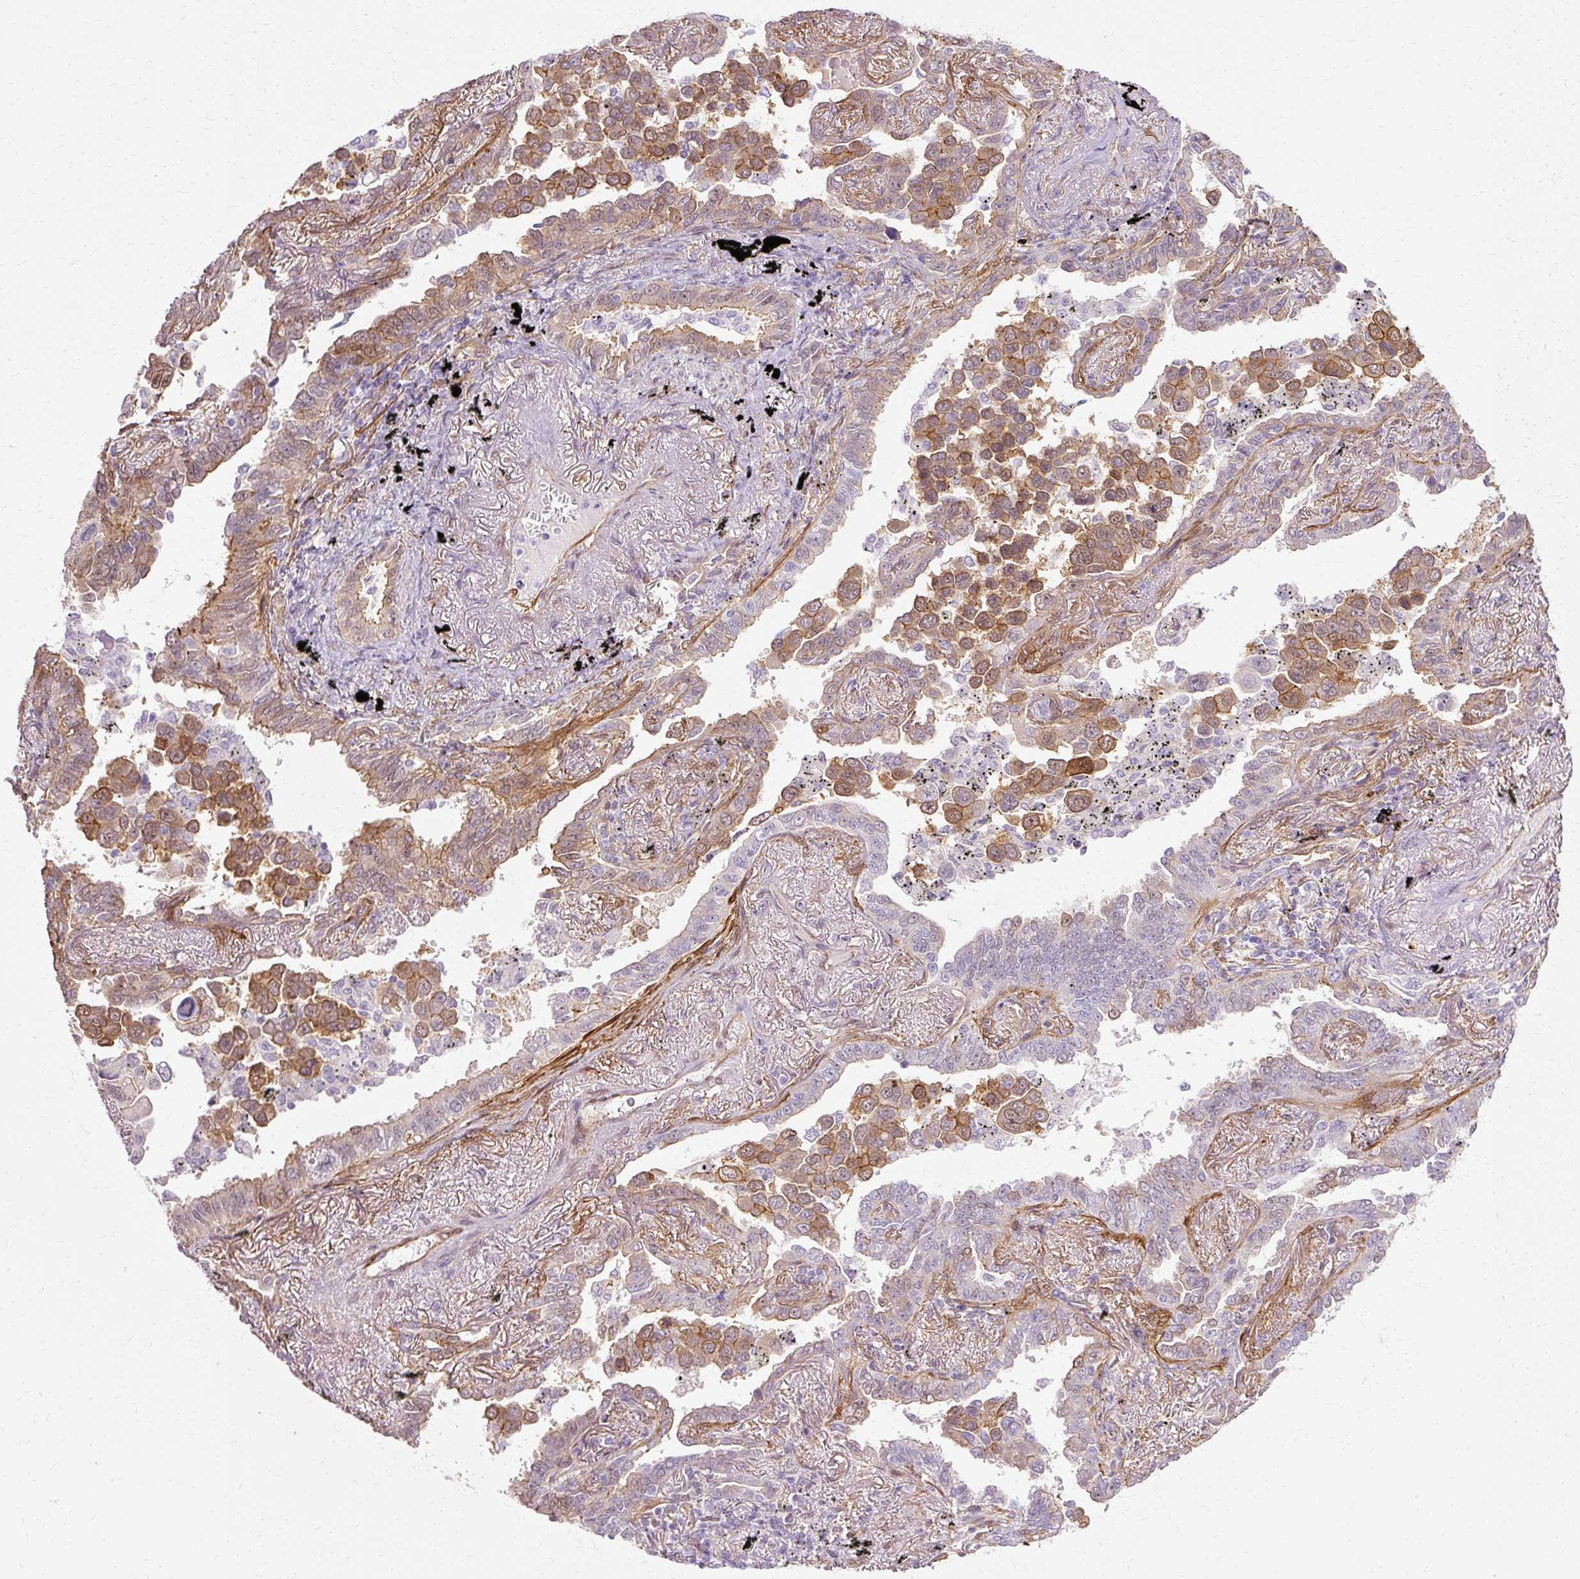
{"staining": {"intensity": "moderate", "quantity": ">75%", "location": "cytoplasmic/membranous,nuclear"}, "tissue": "lung cancer", "cell_type": "Tumor cells", "image_type": "cancer", "snomed": [{"axis": "morphology", "description": "Adenocarcinoma, NOS"}, {"axis": "topography", "description": "Lung"}], "caption": "IHC (DAB) staining of lung cancer displays moderate cytoplasmic/membranous and nuclear protein staining in approximately >75% of tumor cells.", "gene": "CNN3", "patient": {"sex": "male", "age": 67}}